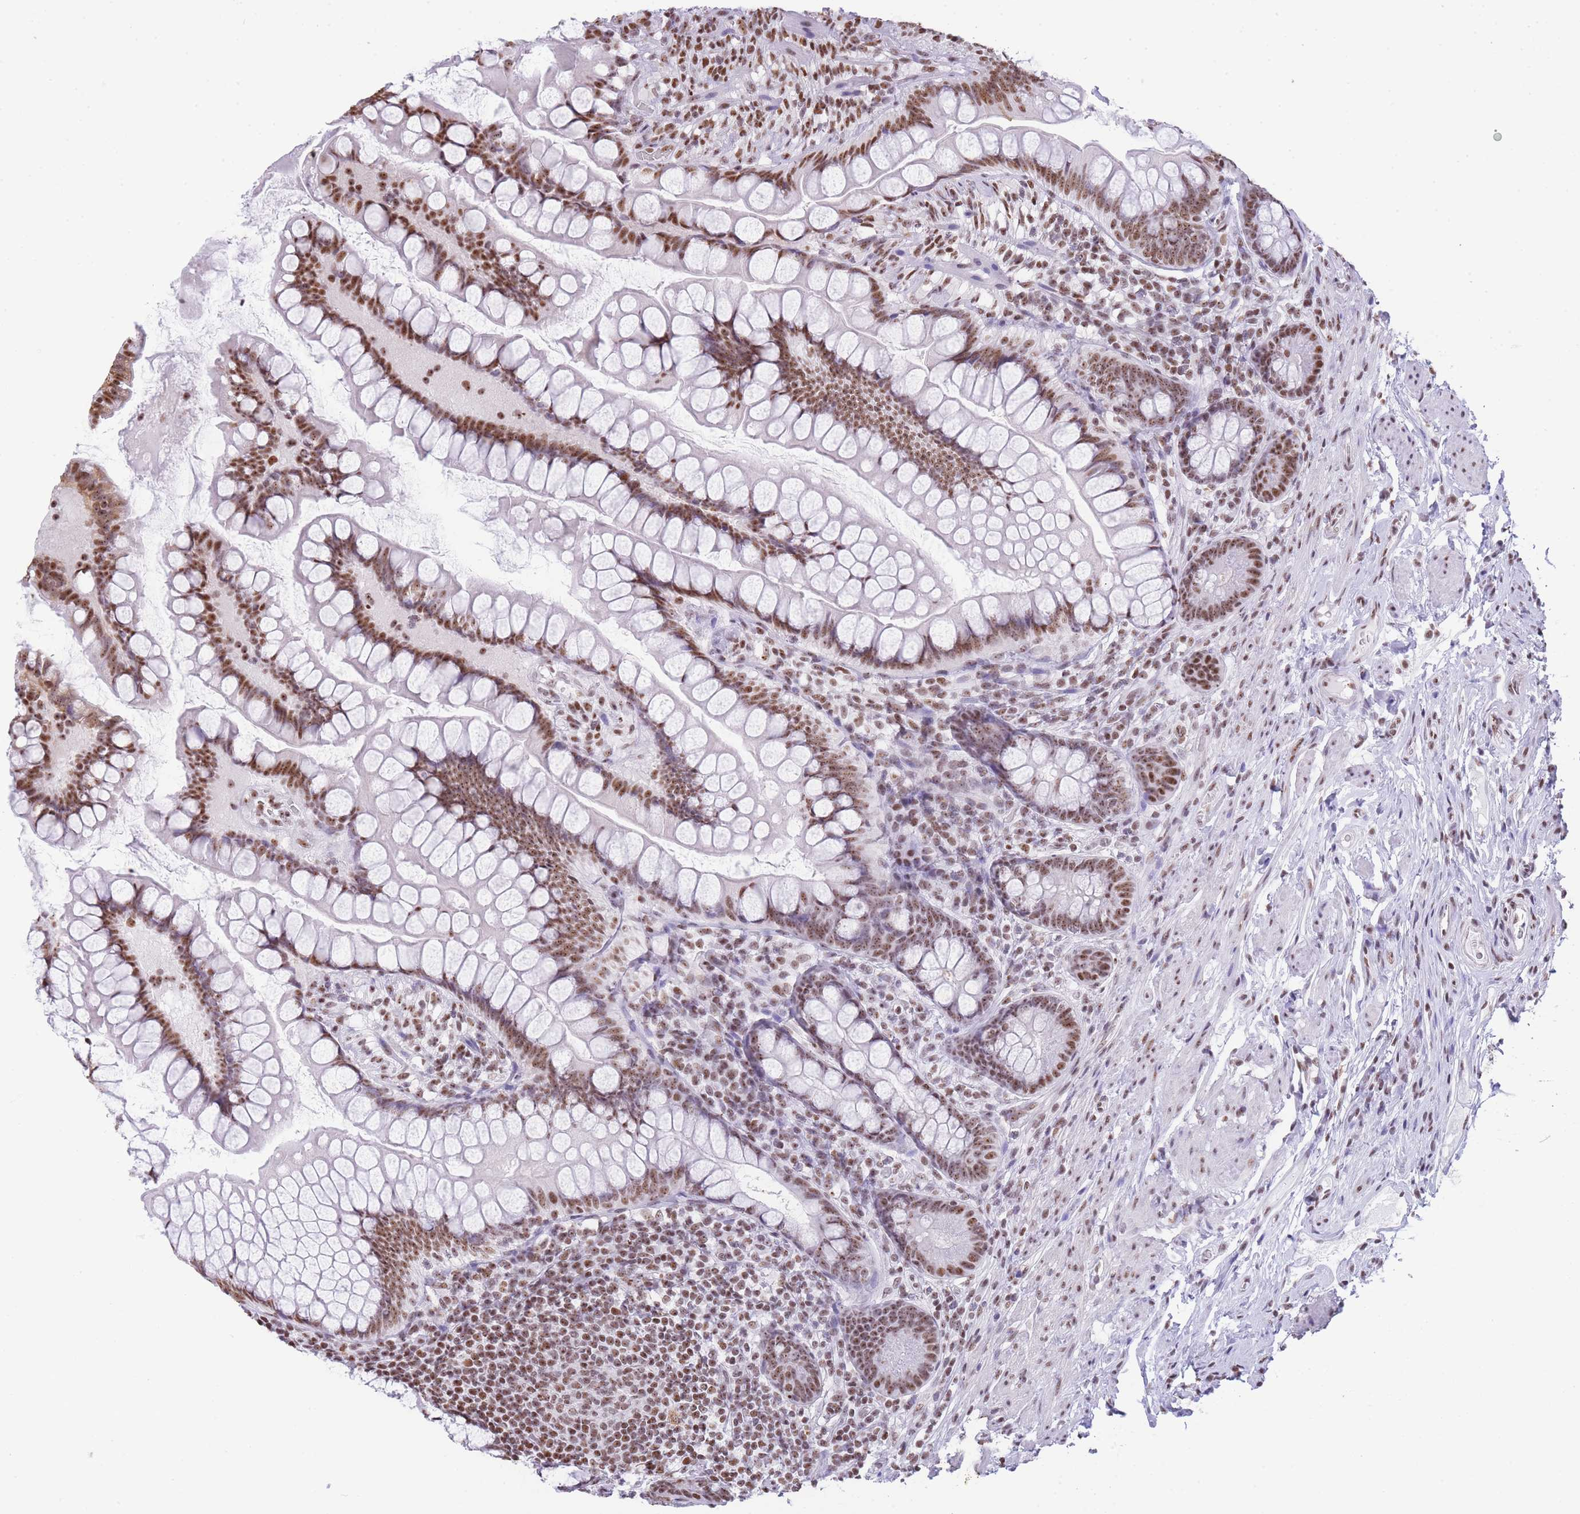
{"staining": {"intensity": "moderate", "quantity": ">75%", "location": "nuclear"}, "tissue": "small intestine", "cell_type": "Glandular cells", "image_type": "normal", "snomed": [{"axis": "morphology", "description": "Normal tissue, NOS"}, {"axis": "topography", "description": "Small intestine"}], "caption": "Moderate nuclear protein expression is identified in about >75% of glandular cells in small intestine. The protein is stained brown, and the nuclei are stained in blue (DAB (3,3'-diaminobenzidine) IHC with brightfield microscopy, high magnification).", "gene": "EVC2", "patient": {"sex": "male", "age": 70}}